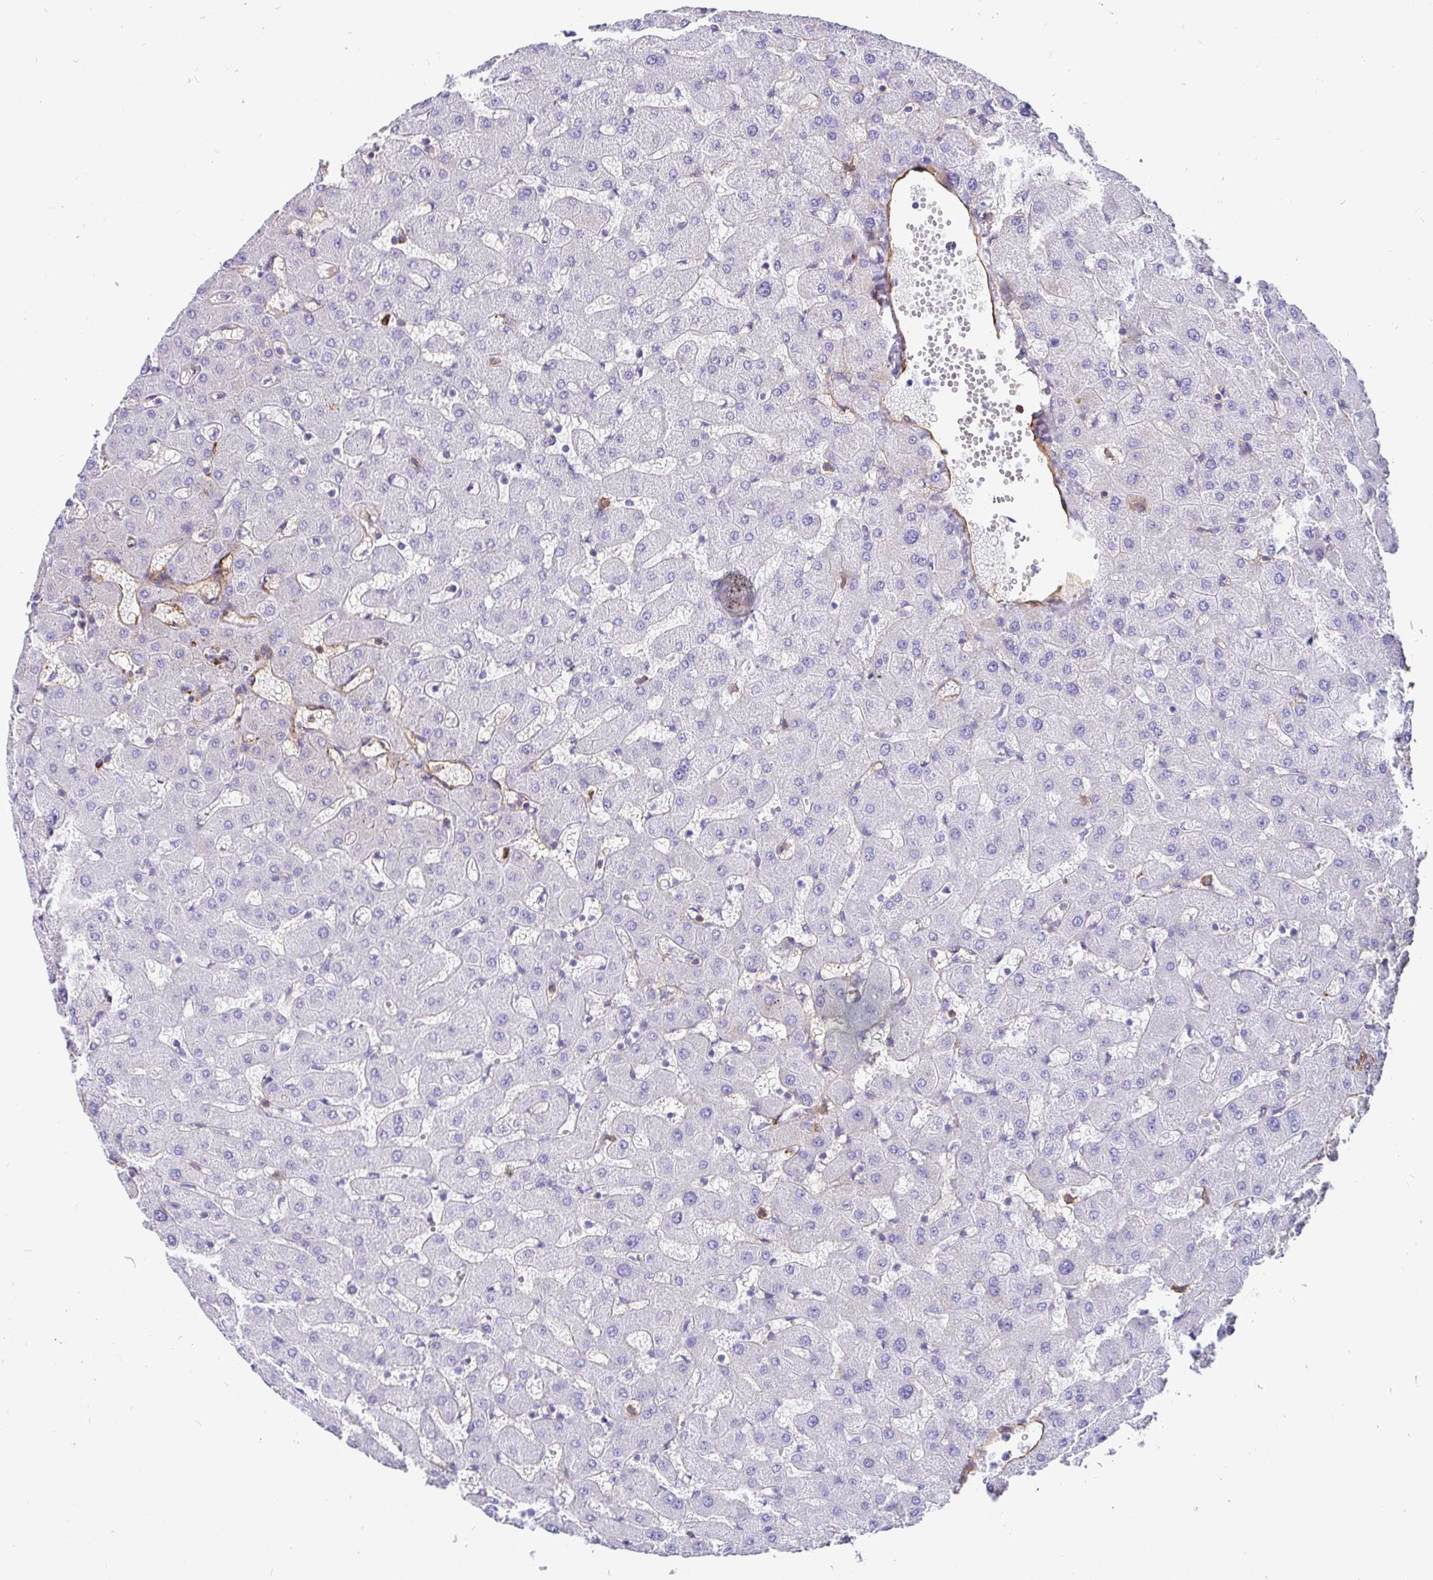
{"staining": {"intensity": "weak", "quantity": "<25%", "location": "cytoplasmic/membranous"}, "tissue": "liver", "cell_type": "Cholangiocytes", "image_type": "normal", "snomed": [{"axis": "morphology", "description": "Normal tissue, NOS"}, {"axis": "topography", "description": "Liver"}], "caption": "DAB immunohistochemical staining of unremarkable liver displays no significant expression in cholangiocytes.", "gene": "ANXA2", "patient": {"sex": "female", "age": 63}}